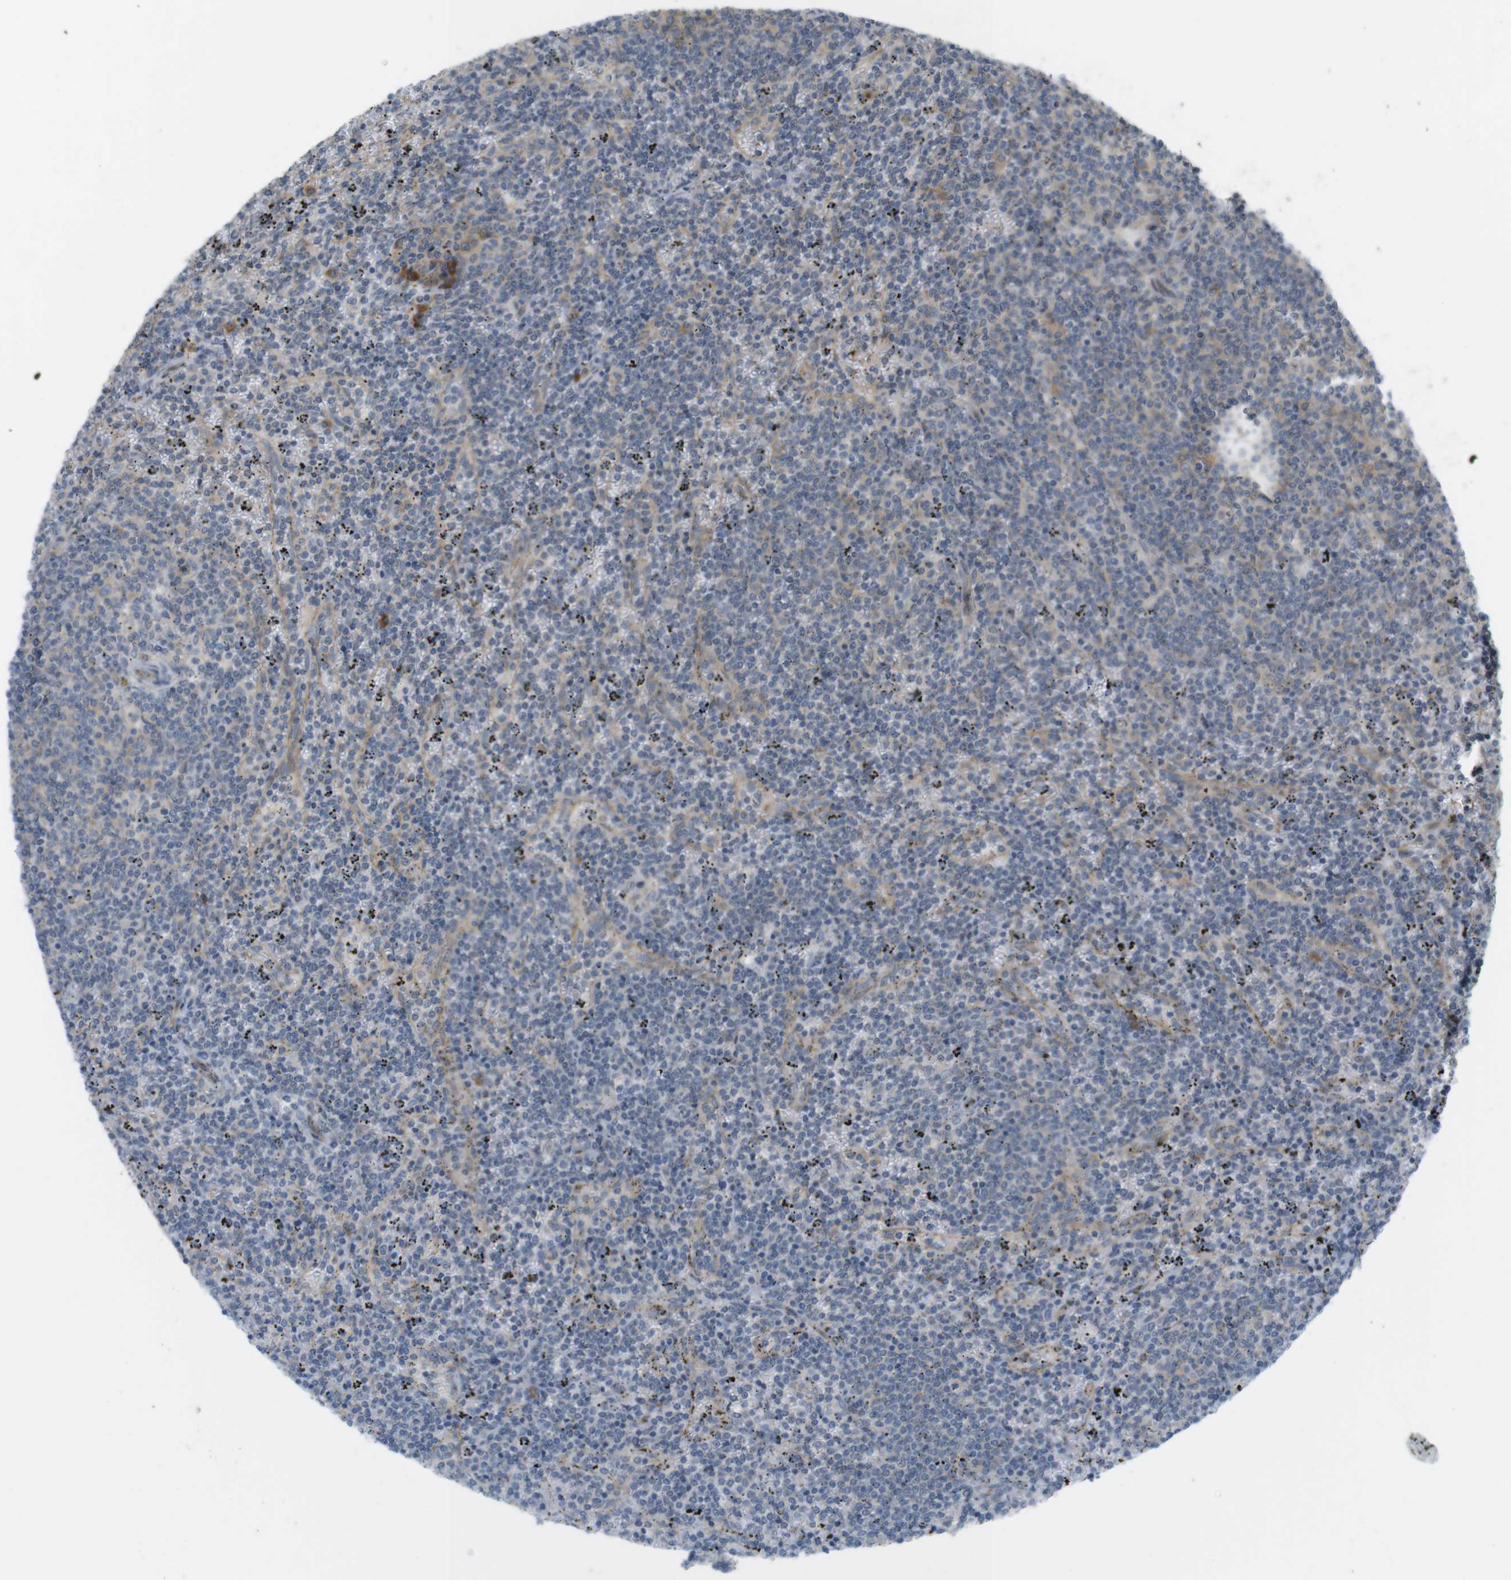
{"staining": {"intensity": "moderate", "quantity": "<25%", "location": "cytoplasmic/membranous"}, "tissue": "lymphoma", "cell_type": "Tumor cells", "image_type": "cancer", "snomed": [{"axis": "morphology", "description": "Malignant lymphoma, non-Hodgkin's type, Low grade"}, {"axis": "topography", "description": "Spleen"}], "caption": "Malignant lymphoma, non-Hodgkin's type (low-grade) stained with immunohistochemistry exhibits moderate cytoplasmic/membranous staining in about <25% of tumor cells.", "gene": "GJC3", "patient": {"sex": "female", "age": 50}}